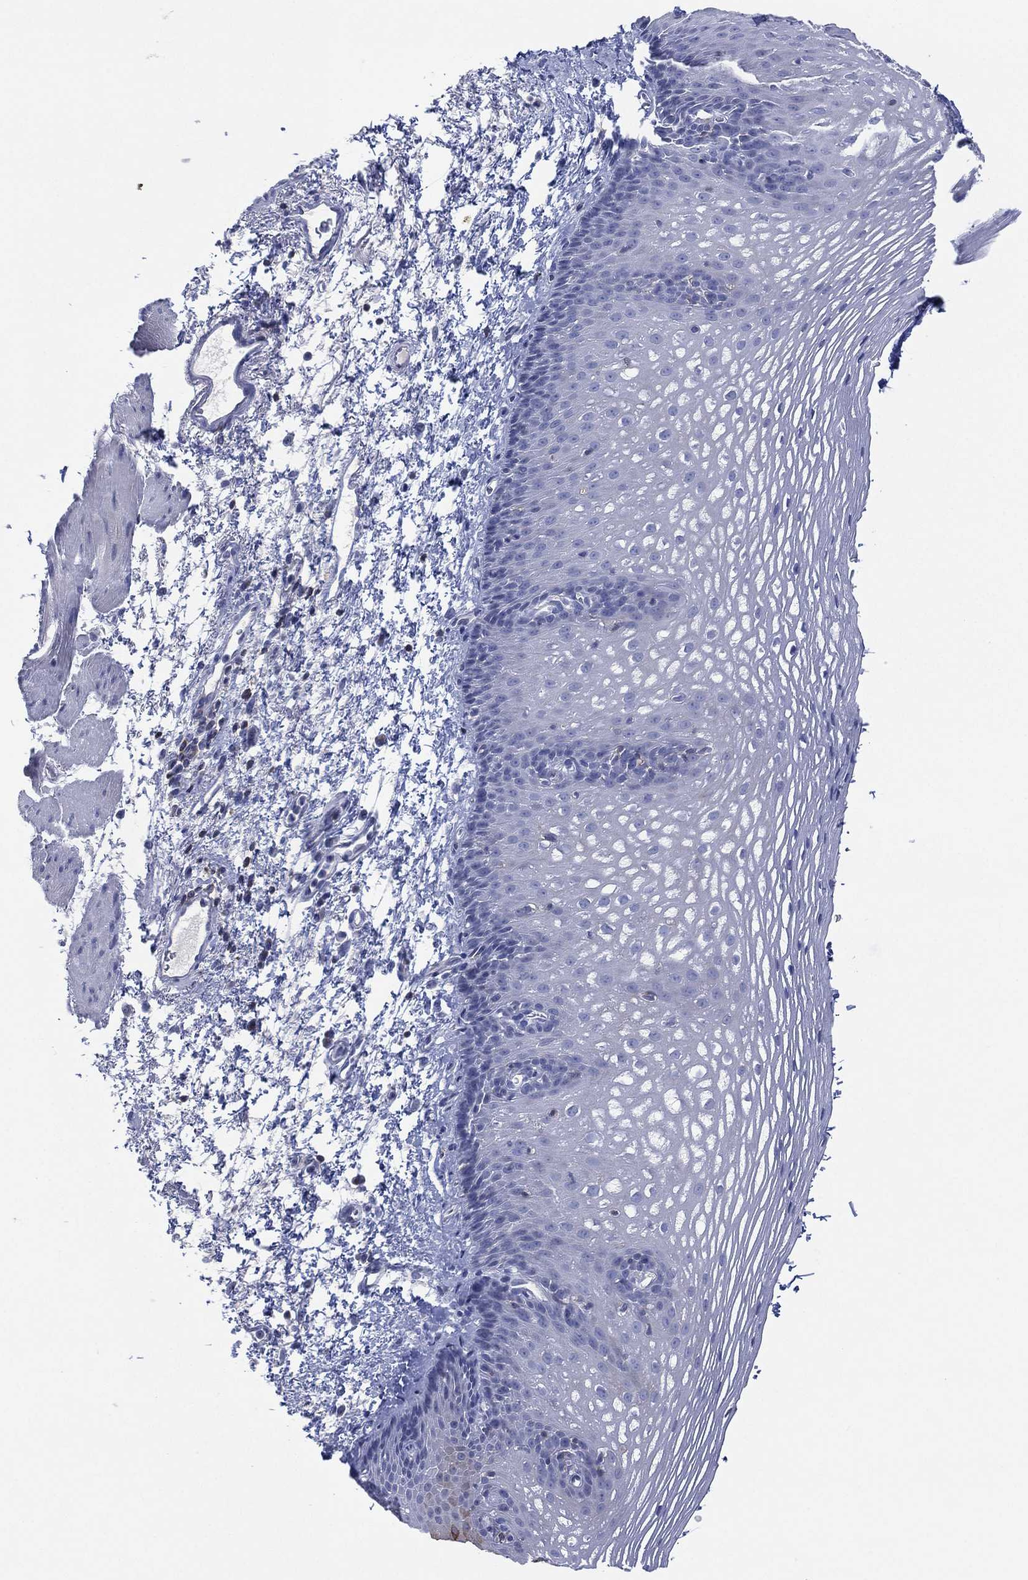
{"staining": {"intensity": "negative", "quantity": "none", "location": "none"}, "tissue": "esophagus", "cell_type": "Squamous epithelial cells", "image_type": "normal", "snomed": [{"axis": "morphology", "description": "Normal tissue, NOS"}, {"axis": "topography", "description": "Esophagus"}], "caption": "Esophagus stained for a protein using IHC demonstrates no positivity squamous epithelial cells.", "gene": "SEPTIN1", "patient": {"sex": "male", "age": 76}}